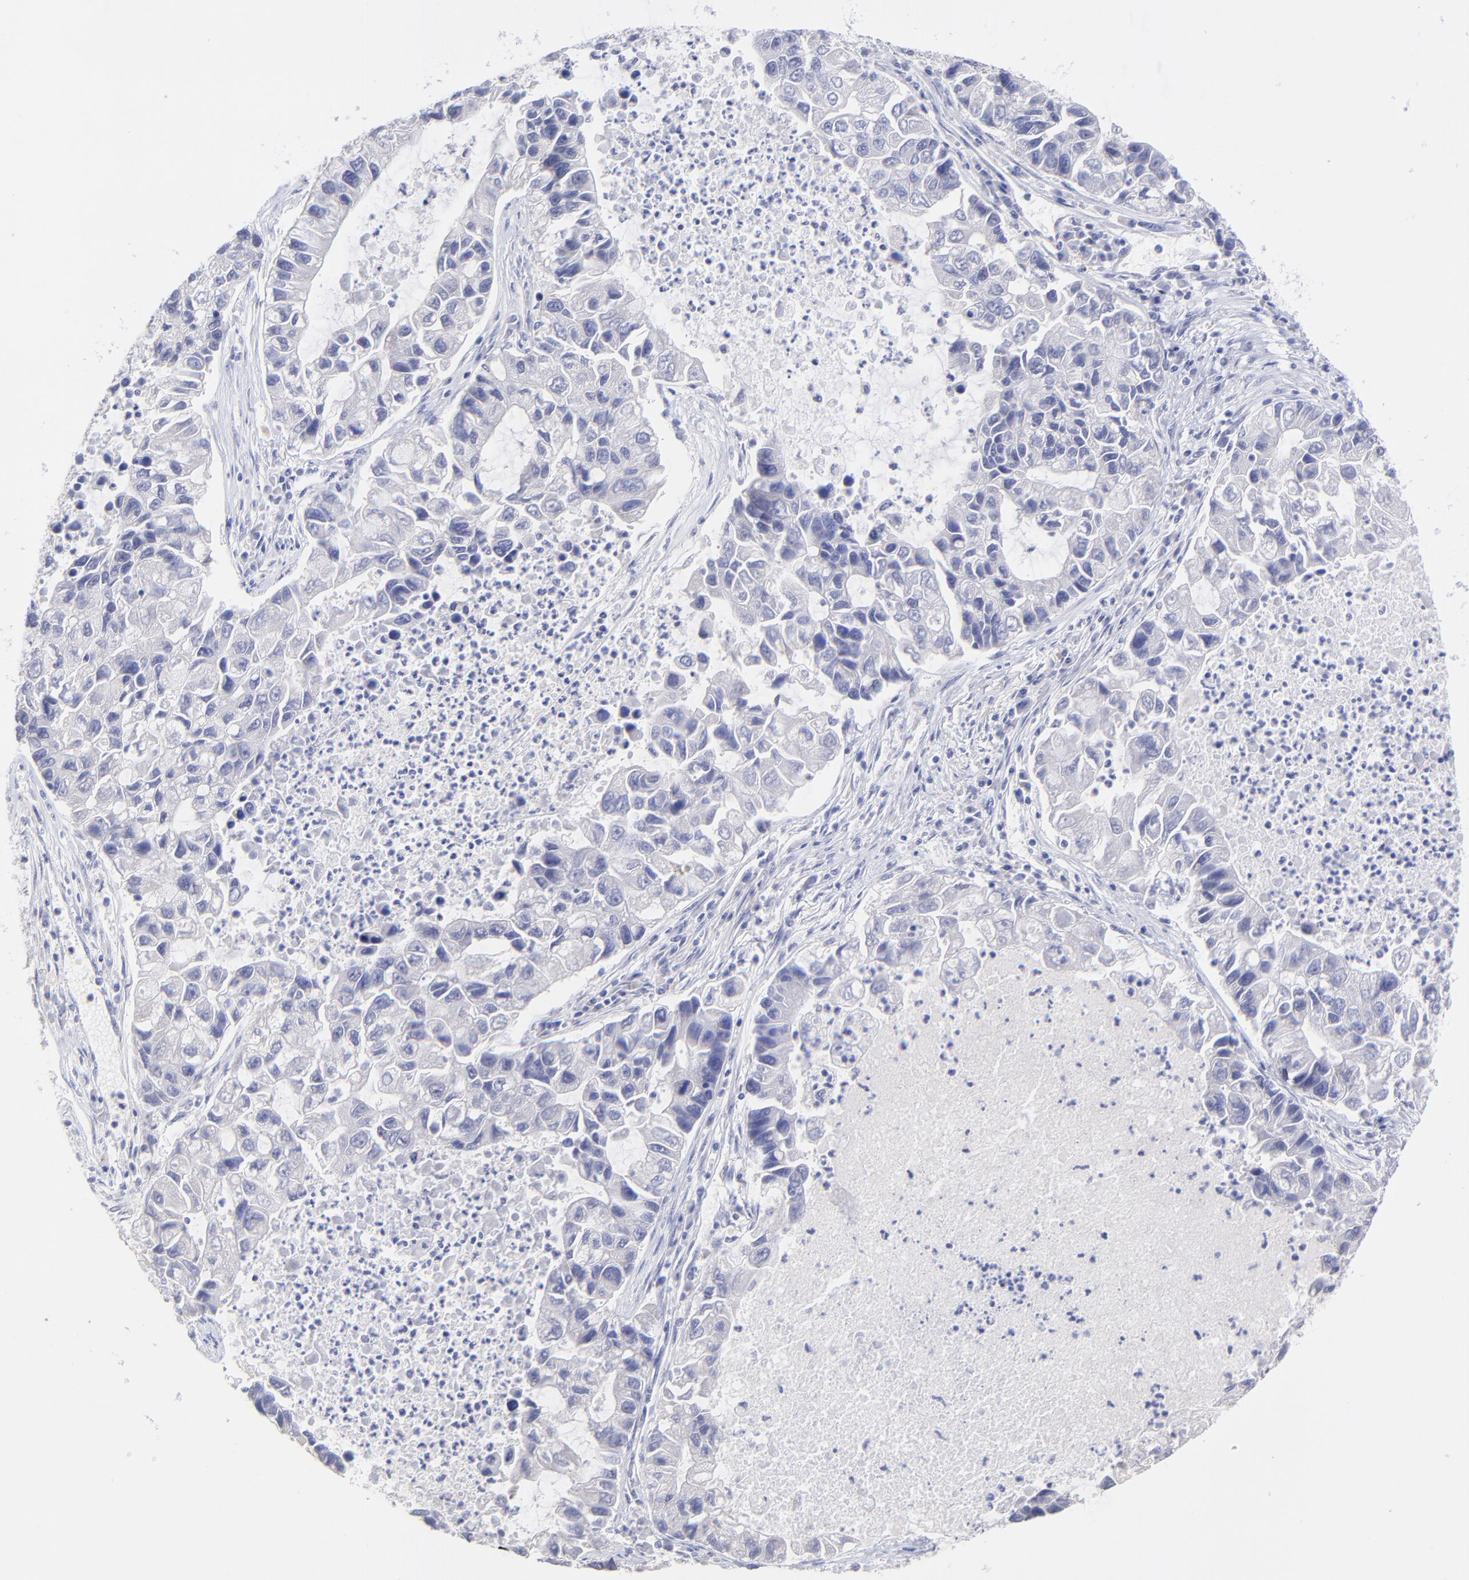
{"staining": {"intensity": "negative", "quantity": "none", "location": "none"}, "tissue": "lung cancer", "cell_type": "Tumor cells", "image_type": "cancer", "snomed": [{"axis": "morphology", "description": "Adenocarcinoma, NOS"}, {"axis": "topography", "description": "Lung"}], "caption": "An IHC histopathology image of lung adenocarcinoma is shown. There is no staining in tumor cells of lung adenocarcinoma.", "gene": "KLF4", "patient": {"sex": "female", "age": 51}}